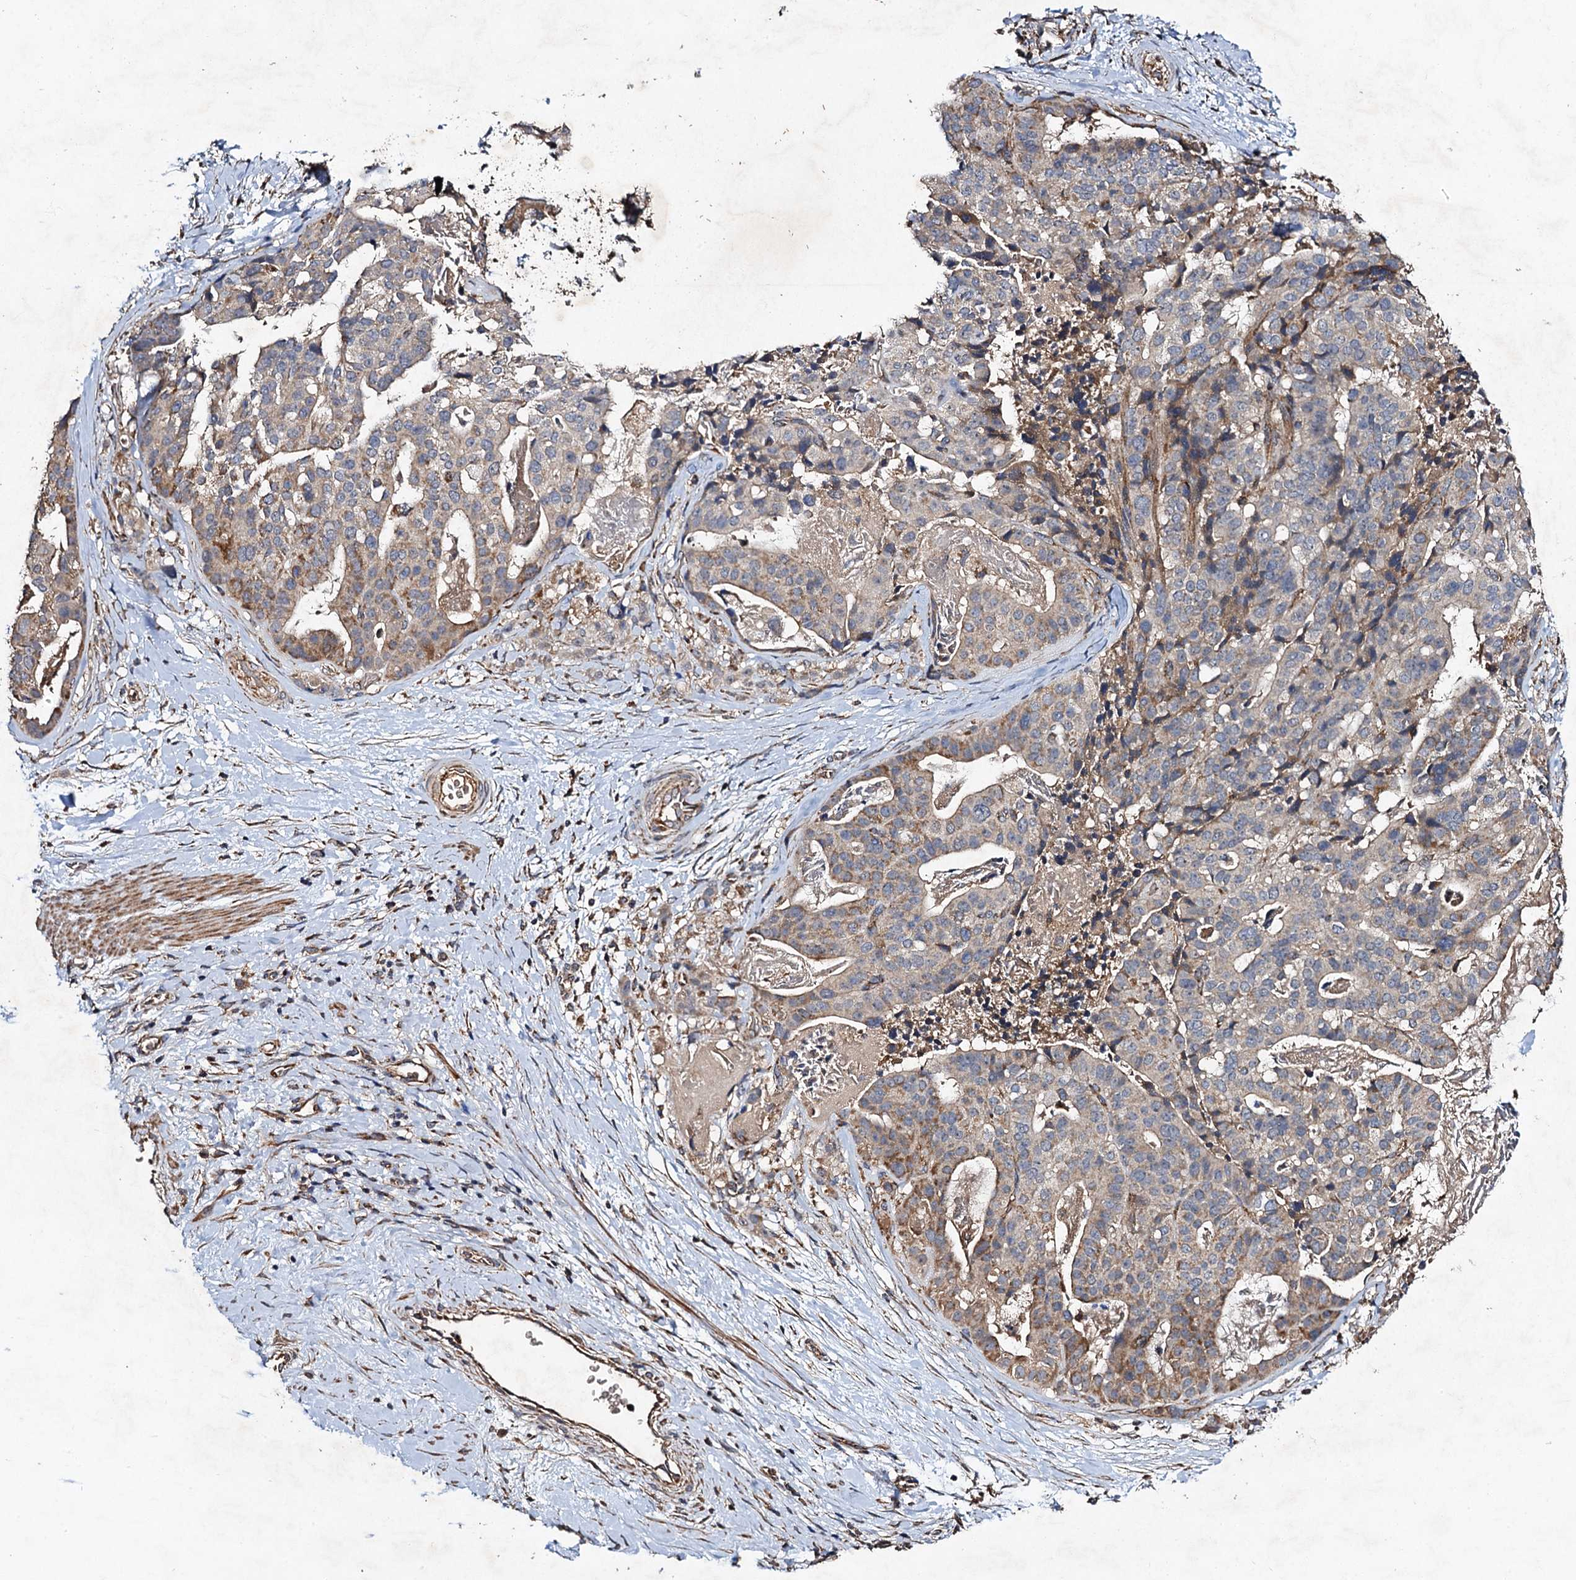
{"staining": {"intensity": "moderate", "quantity": "<25%", "location": "cytoplasmic/membranous"}, "tissue": "stomach cancer", "cell_type": "Tumor cells", "image_type": "cancer", "snomed": [{"axis": "morphology", "description": "Adenocarcinoma, NOS"}, {"axis": "topography", "description": "Stomach"}], "caption": "Stomach adenocarcinoma stained with a protein marker exhibits moderate staining in tumor cells.", "gene": "NDUFA13", "patient": {"sex": "male", "age": 48}}